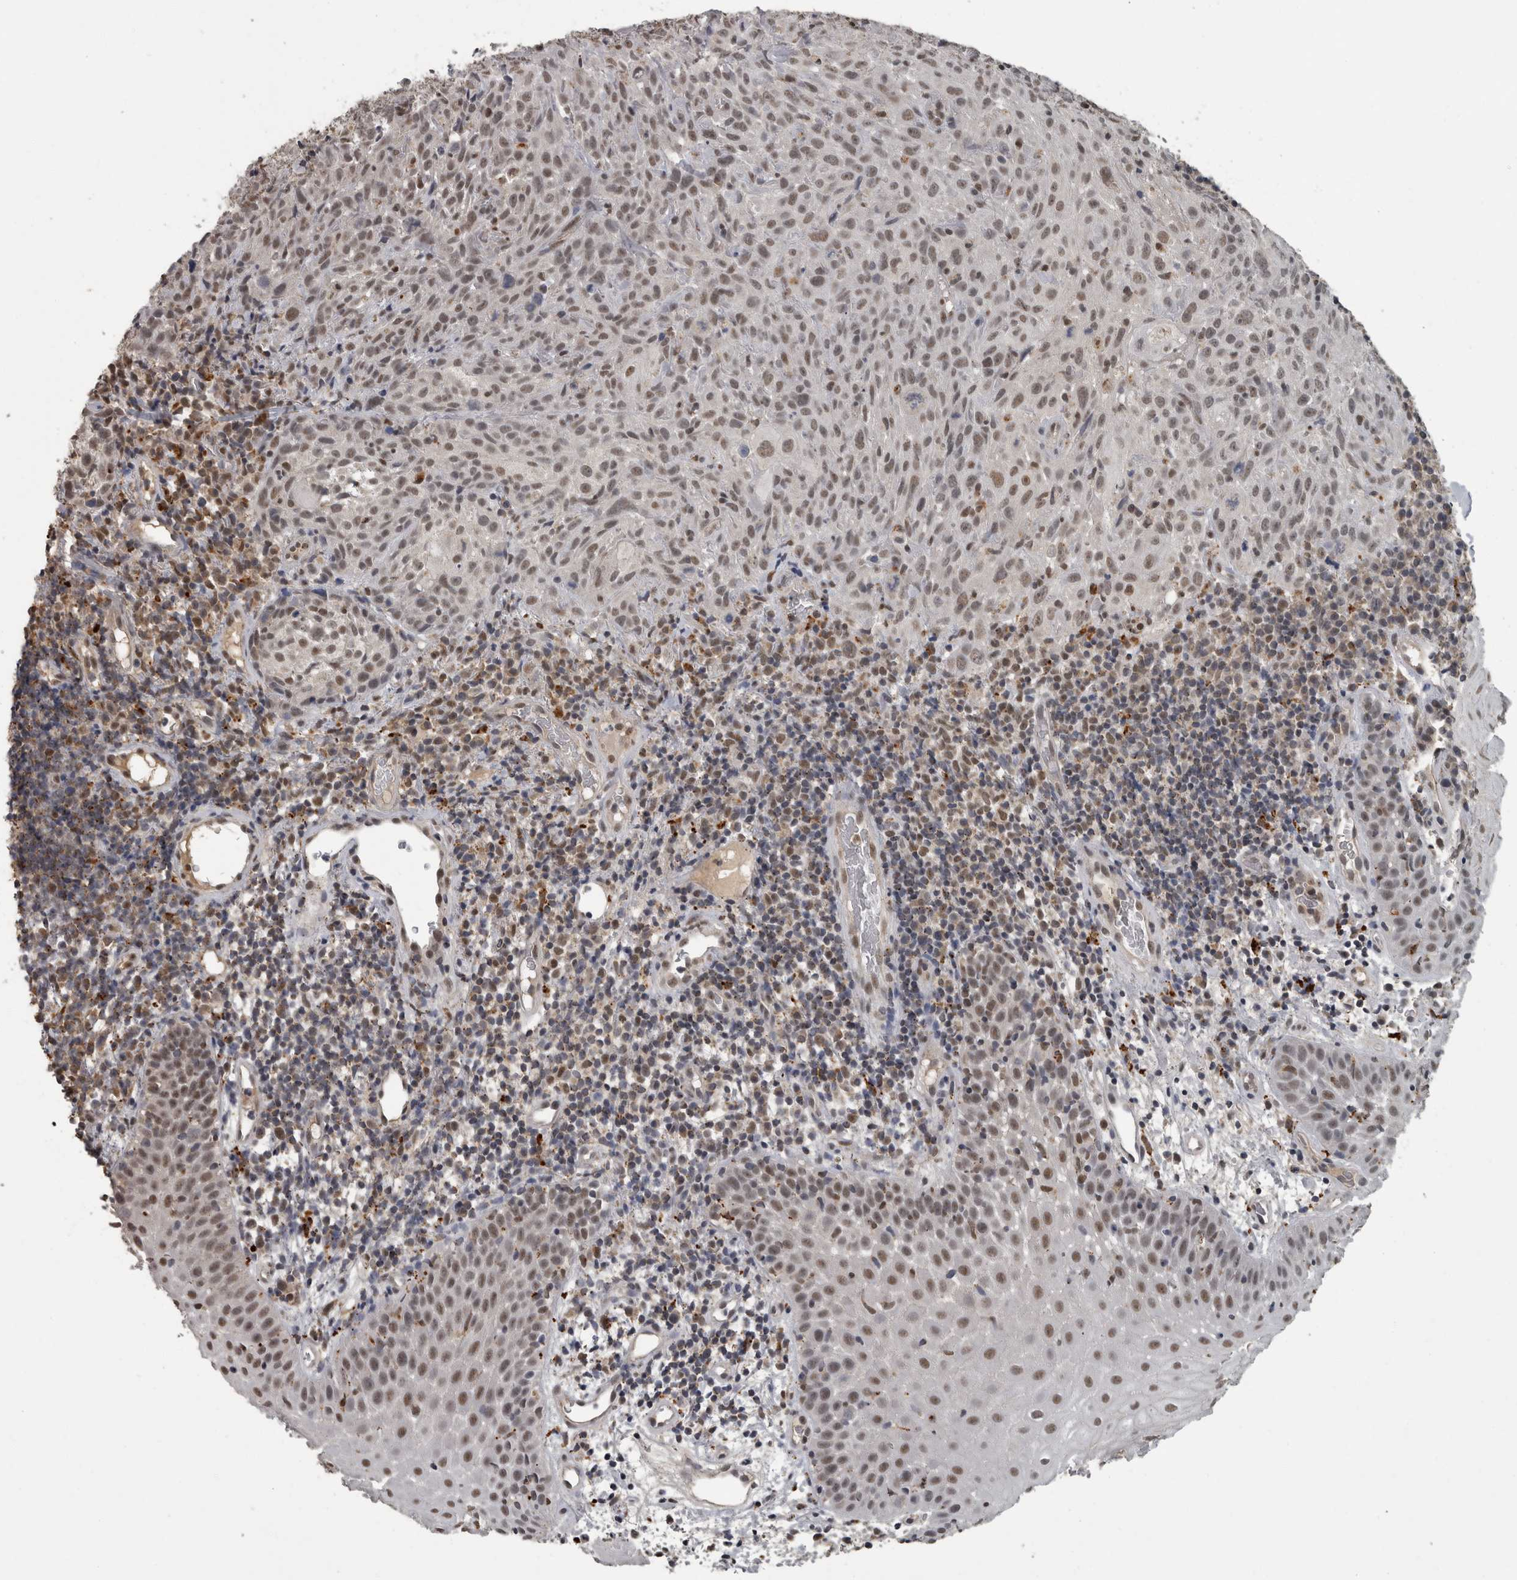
{"staining": {"intensity": "weak", "quantity": ">75%", "location": "nuclear"}, "tissue": "oral mucosa", "cell_type": "Squamous epithelial cells", "image_type": "normal", "snomed": [{"axis": "morphology", "description": "Normal tissue, NOS"}, {"axis": "topography", "description": "Oral tissue"}], "caption": "Immunohistochemistry (IHC) staining of benign oral mucosa, which reveals low levels of weak nuclear positivity in approximately >75% of squamous epithelial cells indicating weak nuclear protein positivity. The staining was performed using DAB (brown) for protein detection and nuclei were counterstained in hematoxylin (blue).", "gene": "NAAA", "patient": {"sex": "male", "age": 60}}